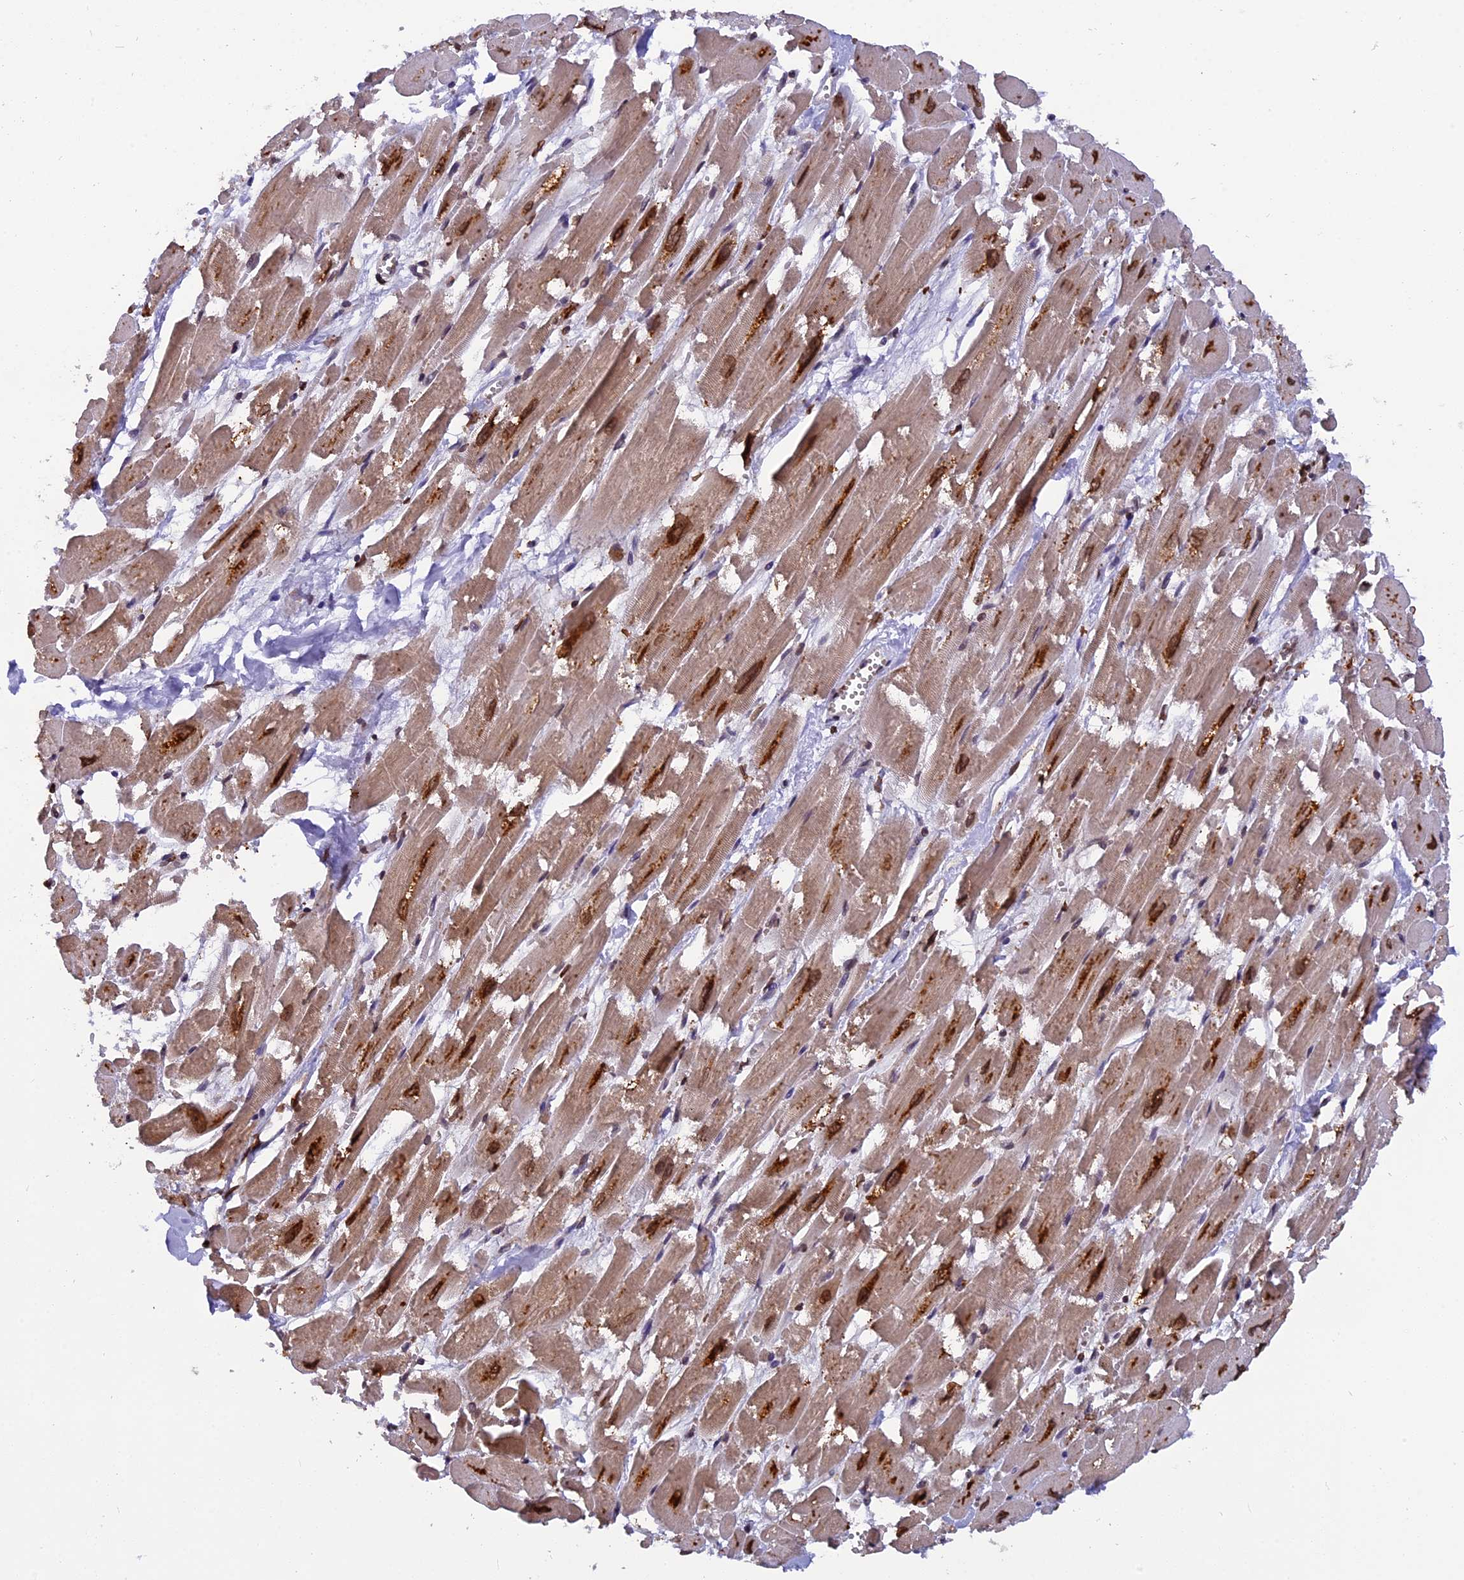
{"staining": {"intensity": "strong", "quantity": "25%-75%", "location": "cytoplasmic/membranous"}, "tissue": "heart muscle", "cell_type": "Cardiomyocytes", "image_type": "normal", "snomed": [{"axis": "morphology", "description": "Normal tissue, NOS"}, {"axis": "topography", "description": "Heart"}], "caption": "Heart muscle stained with DAB (3,3'-diaminobenzidine) IHC shows high levels of strong cytoplasmic/membranous staining in approximately 25%-75% of cardiomyocytes. Immunohistochemistry (ihc) stains the protein of interest in brown and the nuclei are stained blue.", "gene": "CHMP2A", "patient": {"sex": "male", "age": 54}}